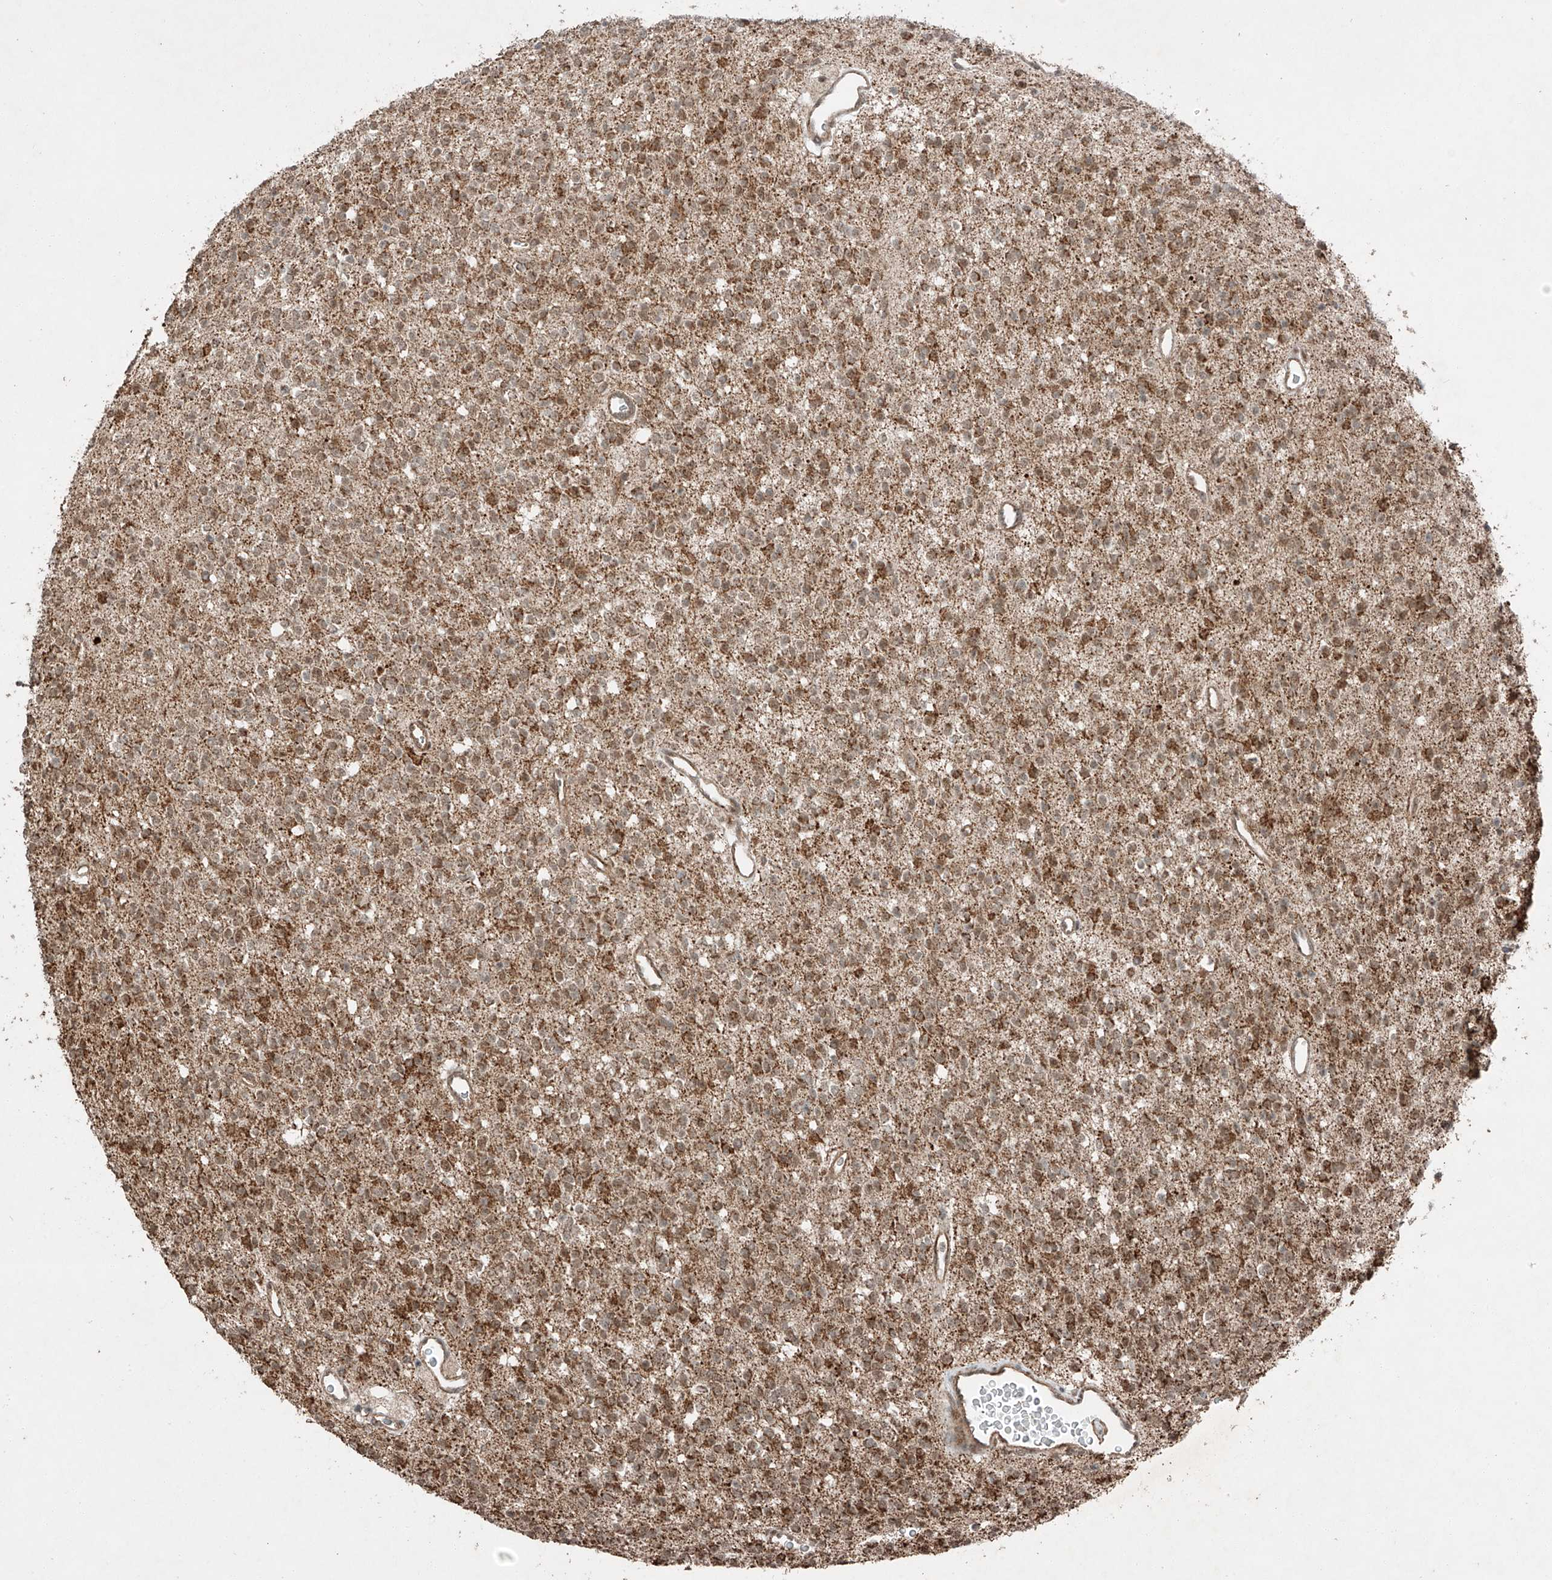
{"staining": {"intensity": "moderate", "quantity": ">75%", "location": "cytoplasmic/membranous"}, "tissue": "glioma", "cell_type": "Tumor cells", "image_type": "cancer", "snomed": [{"axis": "morphology", "description": "Glioma, malignant, High grade"}, {"axis": "topography", "description": "Brain"}], "caption": "High-grade glioma (malignant) stained for a protein exhibits moderate cytoplasmic/membranous positivity in tumor cells.", "gene": "ZNF620", "patient": {"sex": "male", "age": 34}}